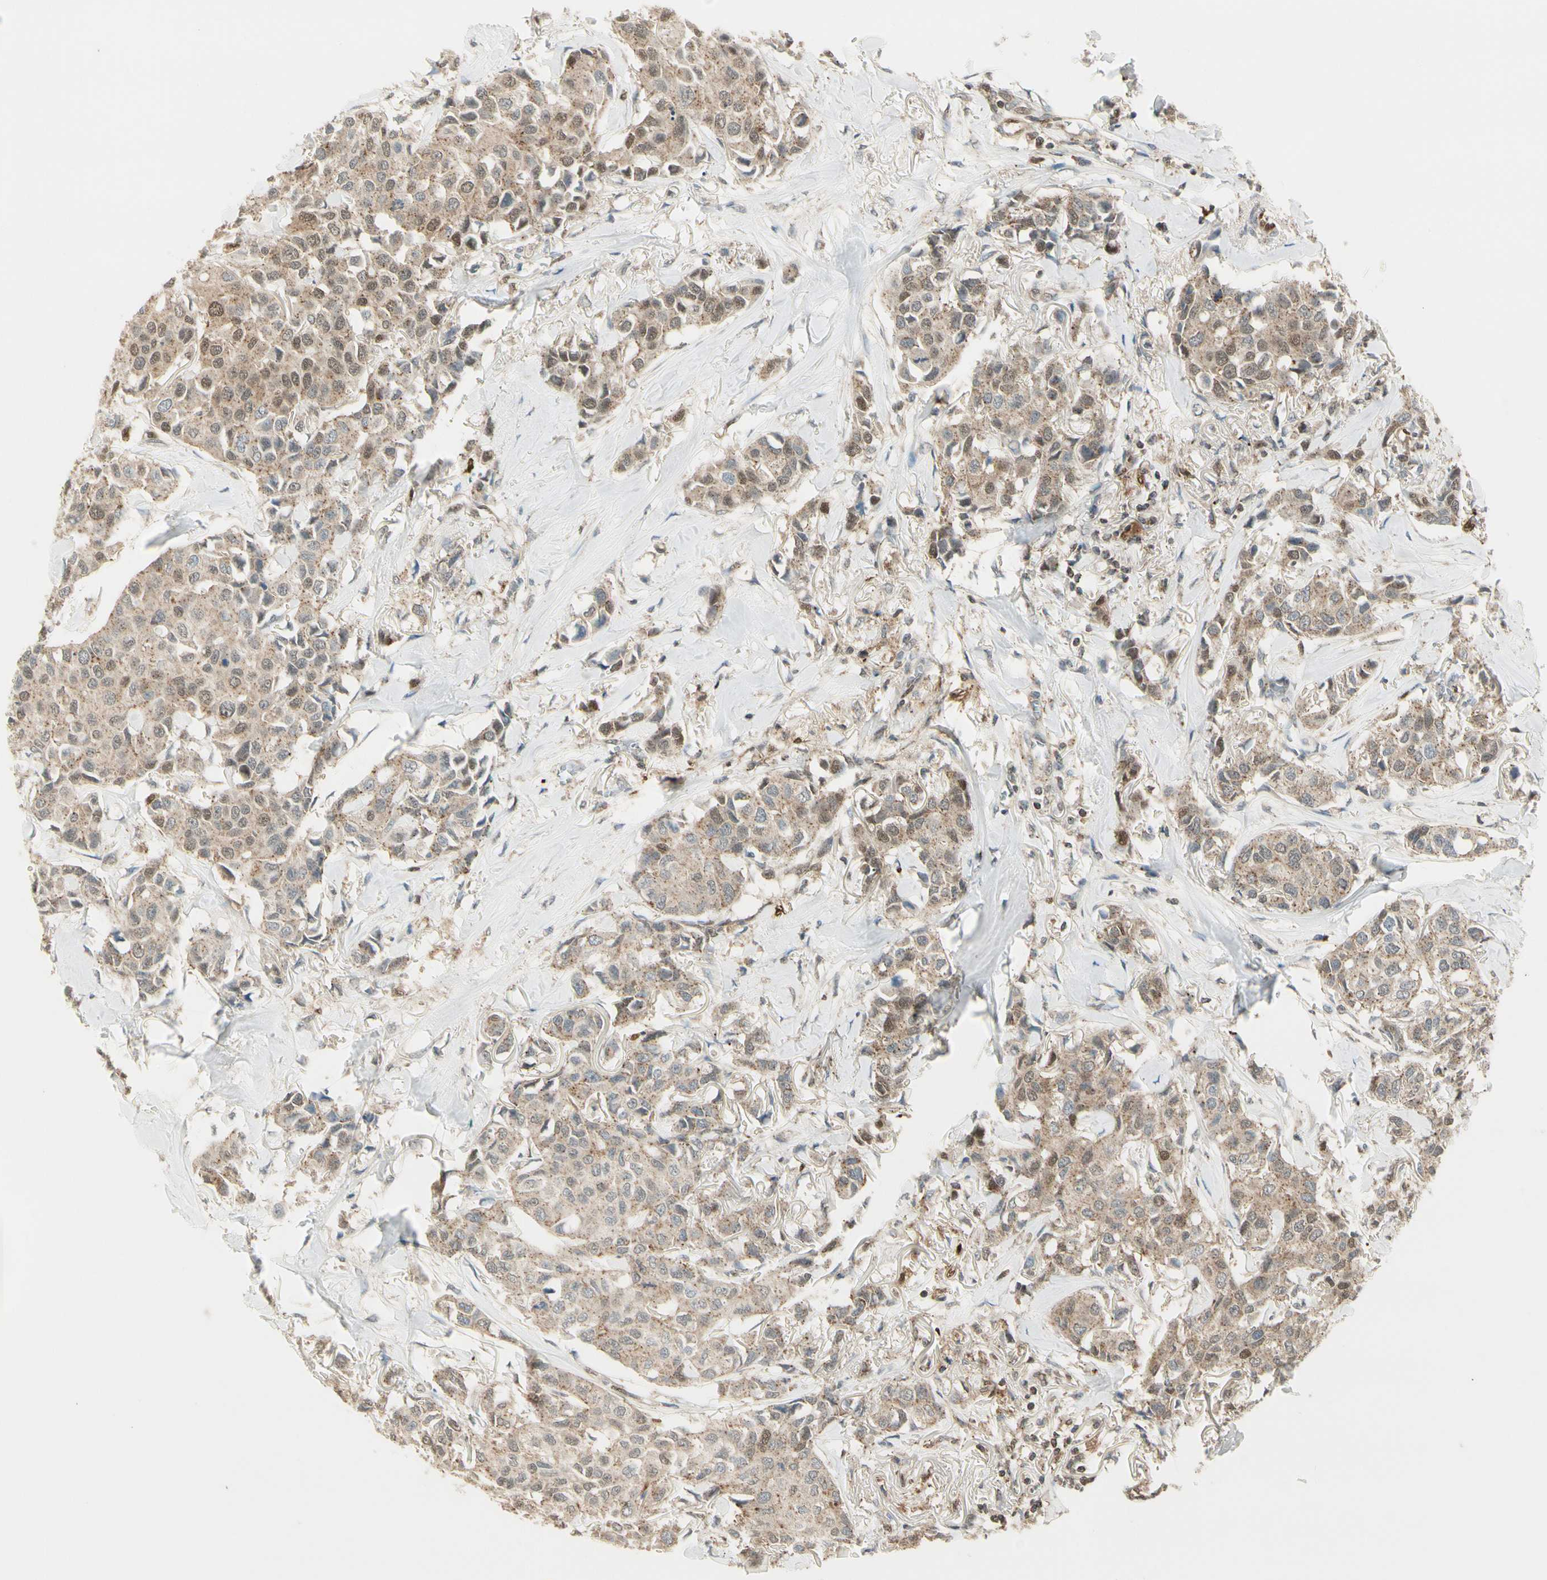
{"staining": {"intensity": "weak", "quantity": ">75%", "location": "cytoplasmic/membranous,nuclear"}, "tissue": "breast cancer", "cell_type": "Tumor cells", "image_type": "cancer", "snomed": [{"axis": "morphology", "description": "Duct carcinoma"}, {"axis": "topography", "description": "Breast"}], "caption": "Immunohistochemical staining of breast invasive ductal carcinoma exhibits low levels of weak cytoplasmic/membranous and nuclear protein expression in approximately >75% of tumor cells.", "gene": "LTA4H", "patient": {"sex": "female", "age": 80}}